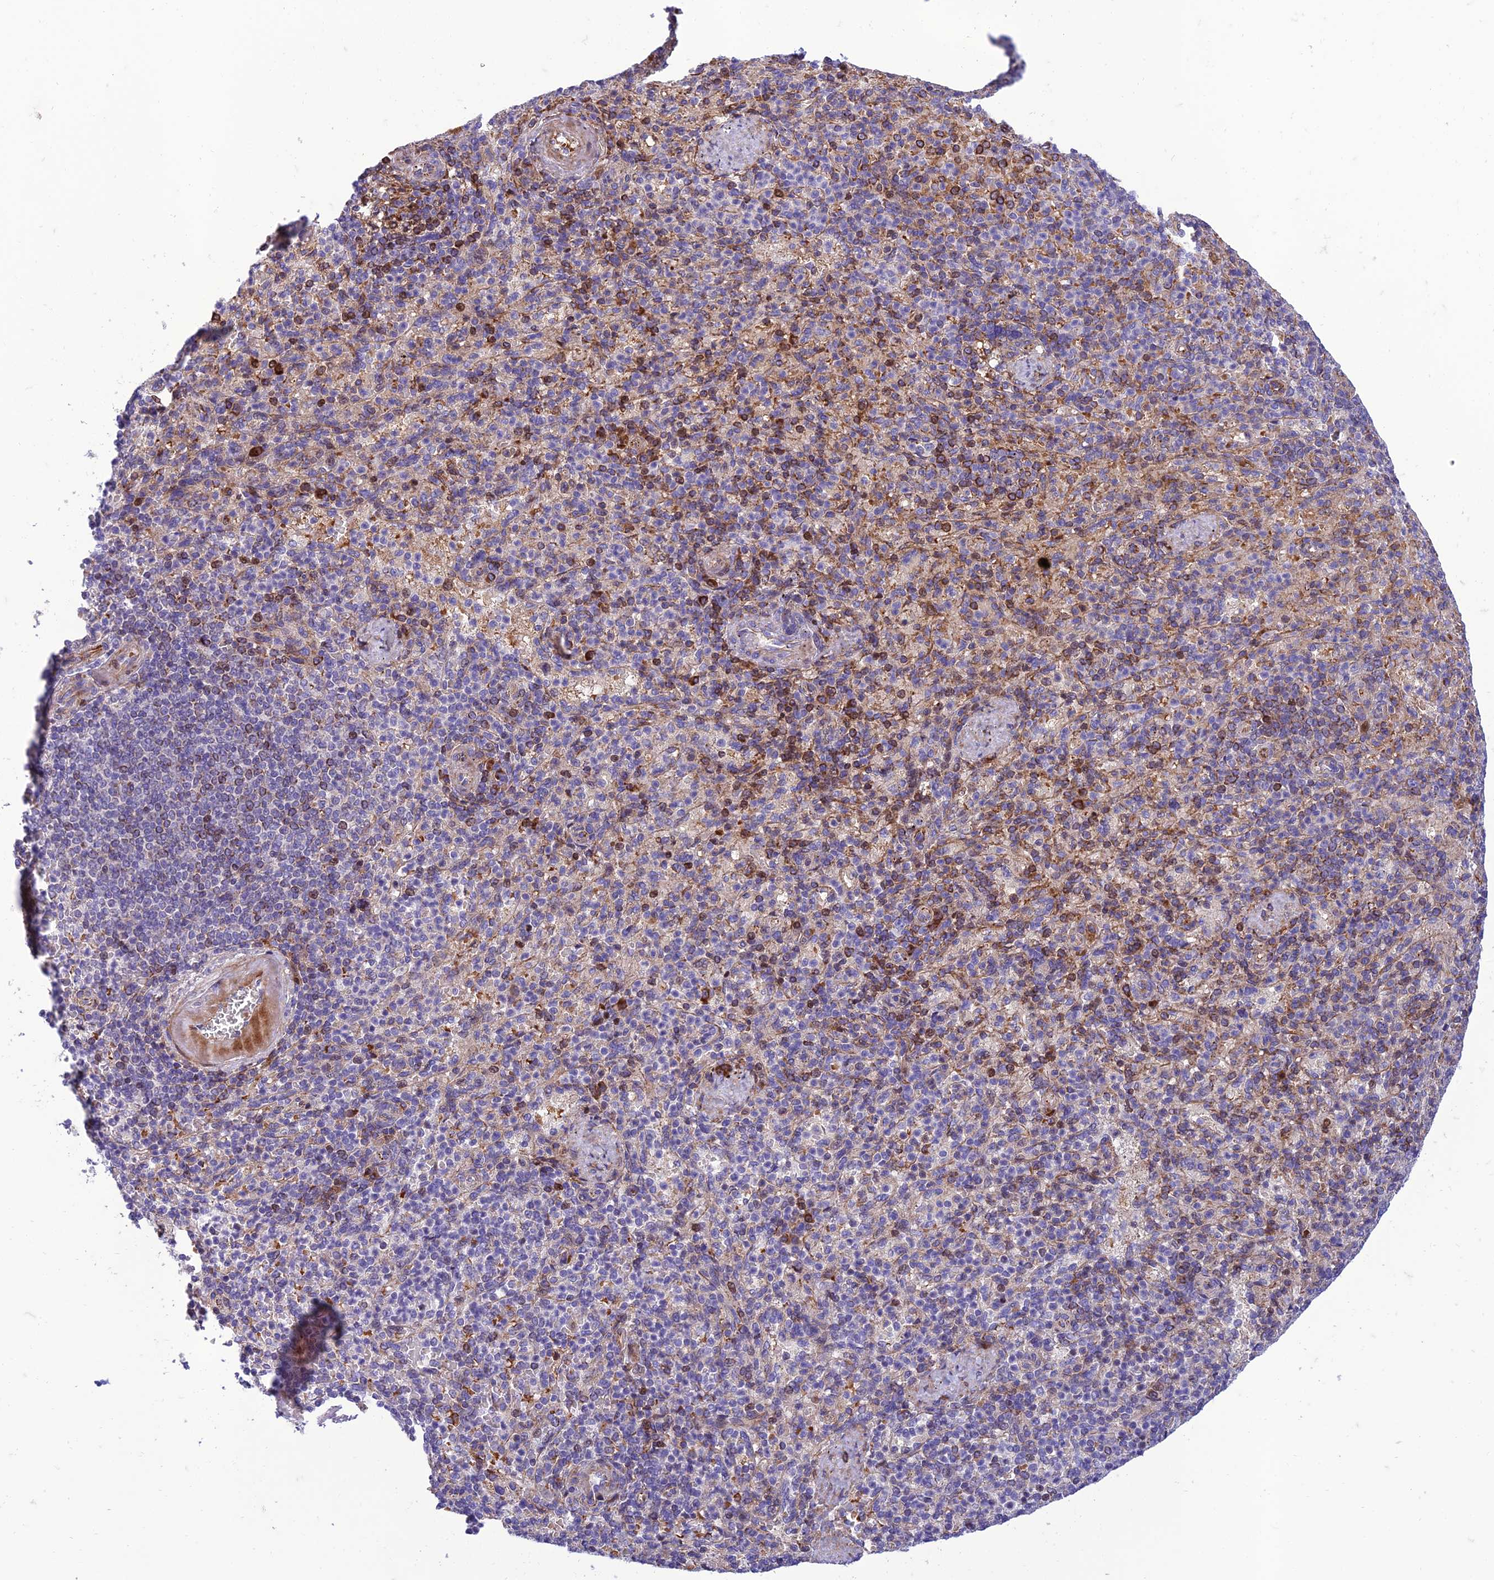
{"staining": {"intensity": "negative", "quantity": "none", "location": "none"}, "tissue": "spleen", "cell_type": "Cells in red pulp", "image_type": "normal", "snomed": [{"axis": "morphology", "description": "Normal tissue, NOS"}, {"axis": "topography", "description": "Spleen"}], "caption": "A histopathology image of spleen stained for a protein exhibits no brown staining in cells in red pulp. (DAB immunohistochemistry visualized using brightfield microscopy, high magnification).", "gene": "SEL1L3", "patient": {"sex": "female", "age": 74}}